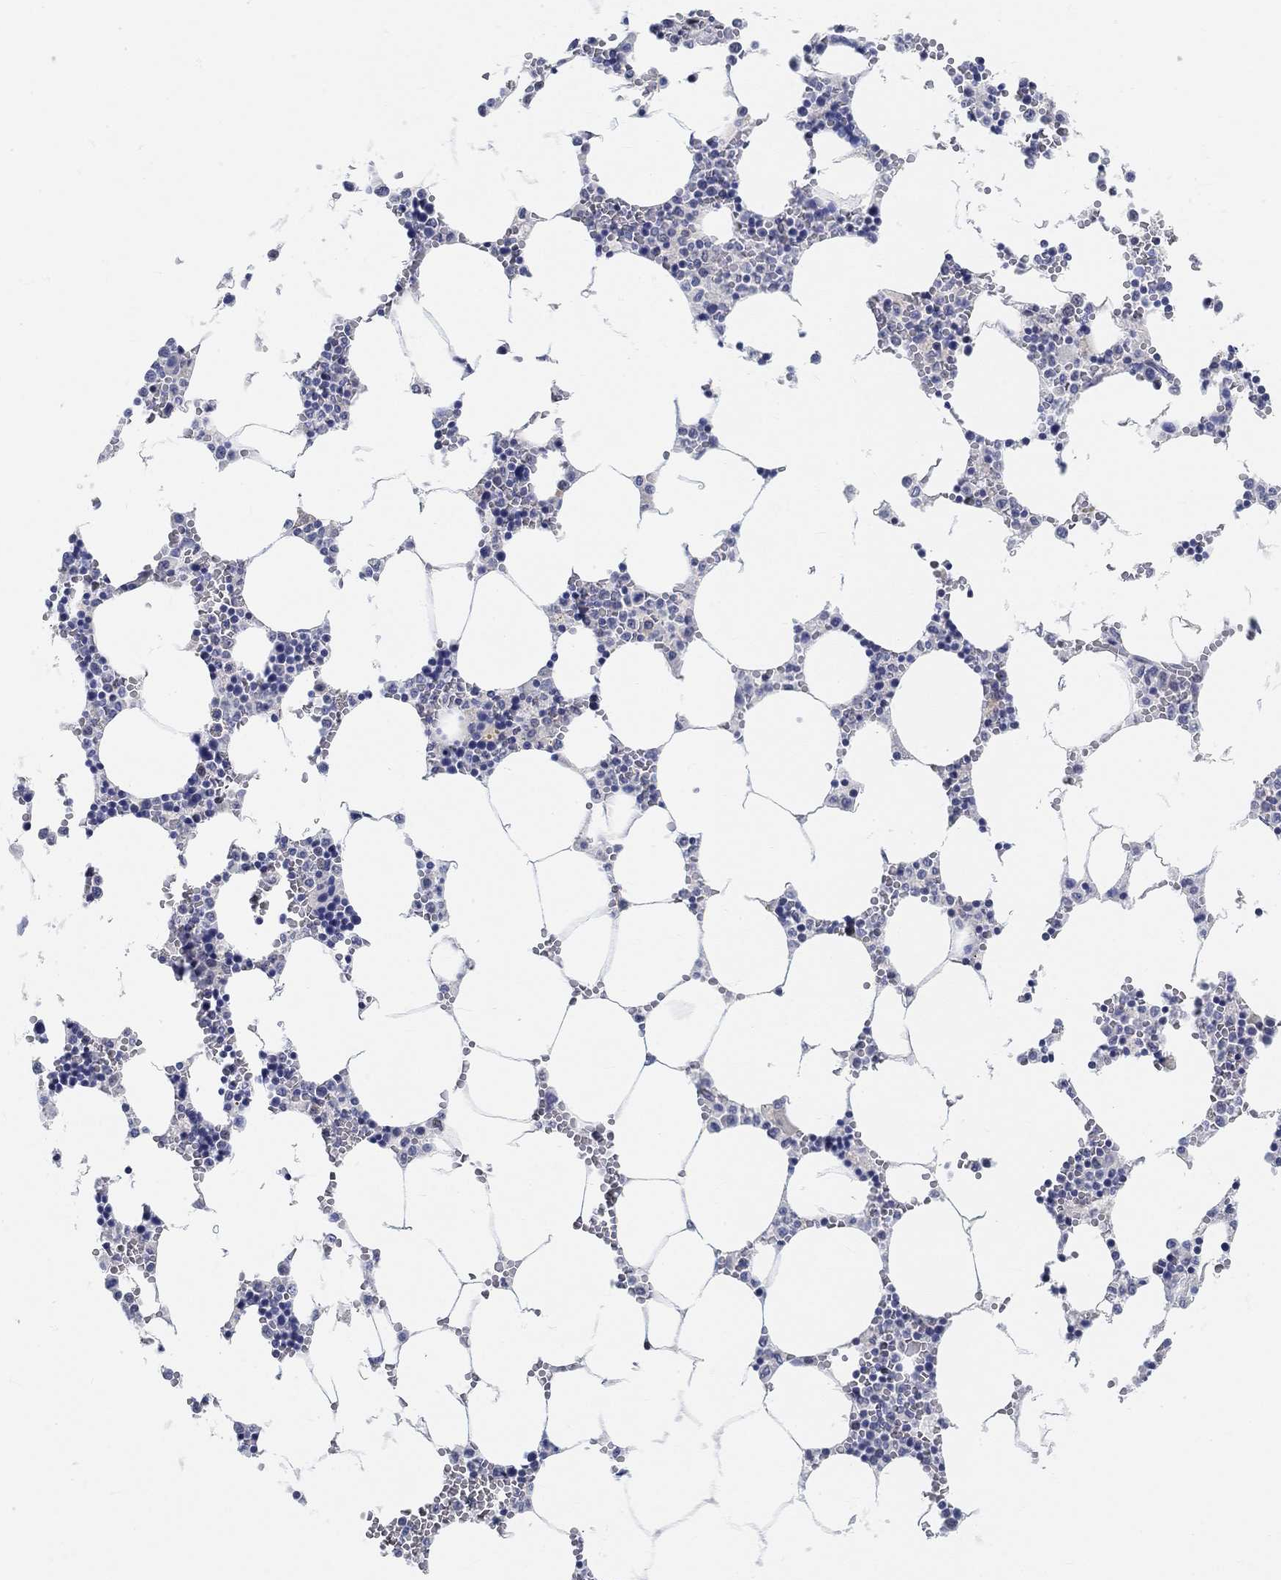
{"staining": {"intensity": "weak", "quantity": "<25%", "location": "cytoplasmic/membranous"}, "tissue": "bone marrow", "cell_type": "Hematopoietic cells", "image_type": "normal", "snomed": [{"axis": "morphology", "description": "Normal tissue, NOS"}, {"axis": "topography", "description": "Bone marrow"}], "caption": "This is an immunohistochemistry (IHC) histopathology image of unremarkable bone marrow. There is no staining in hematopoietic cells.", "gene": "SNTG2", "patient": {"sex": "female", "age": 64}}